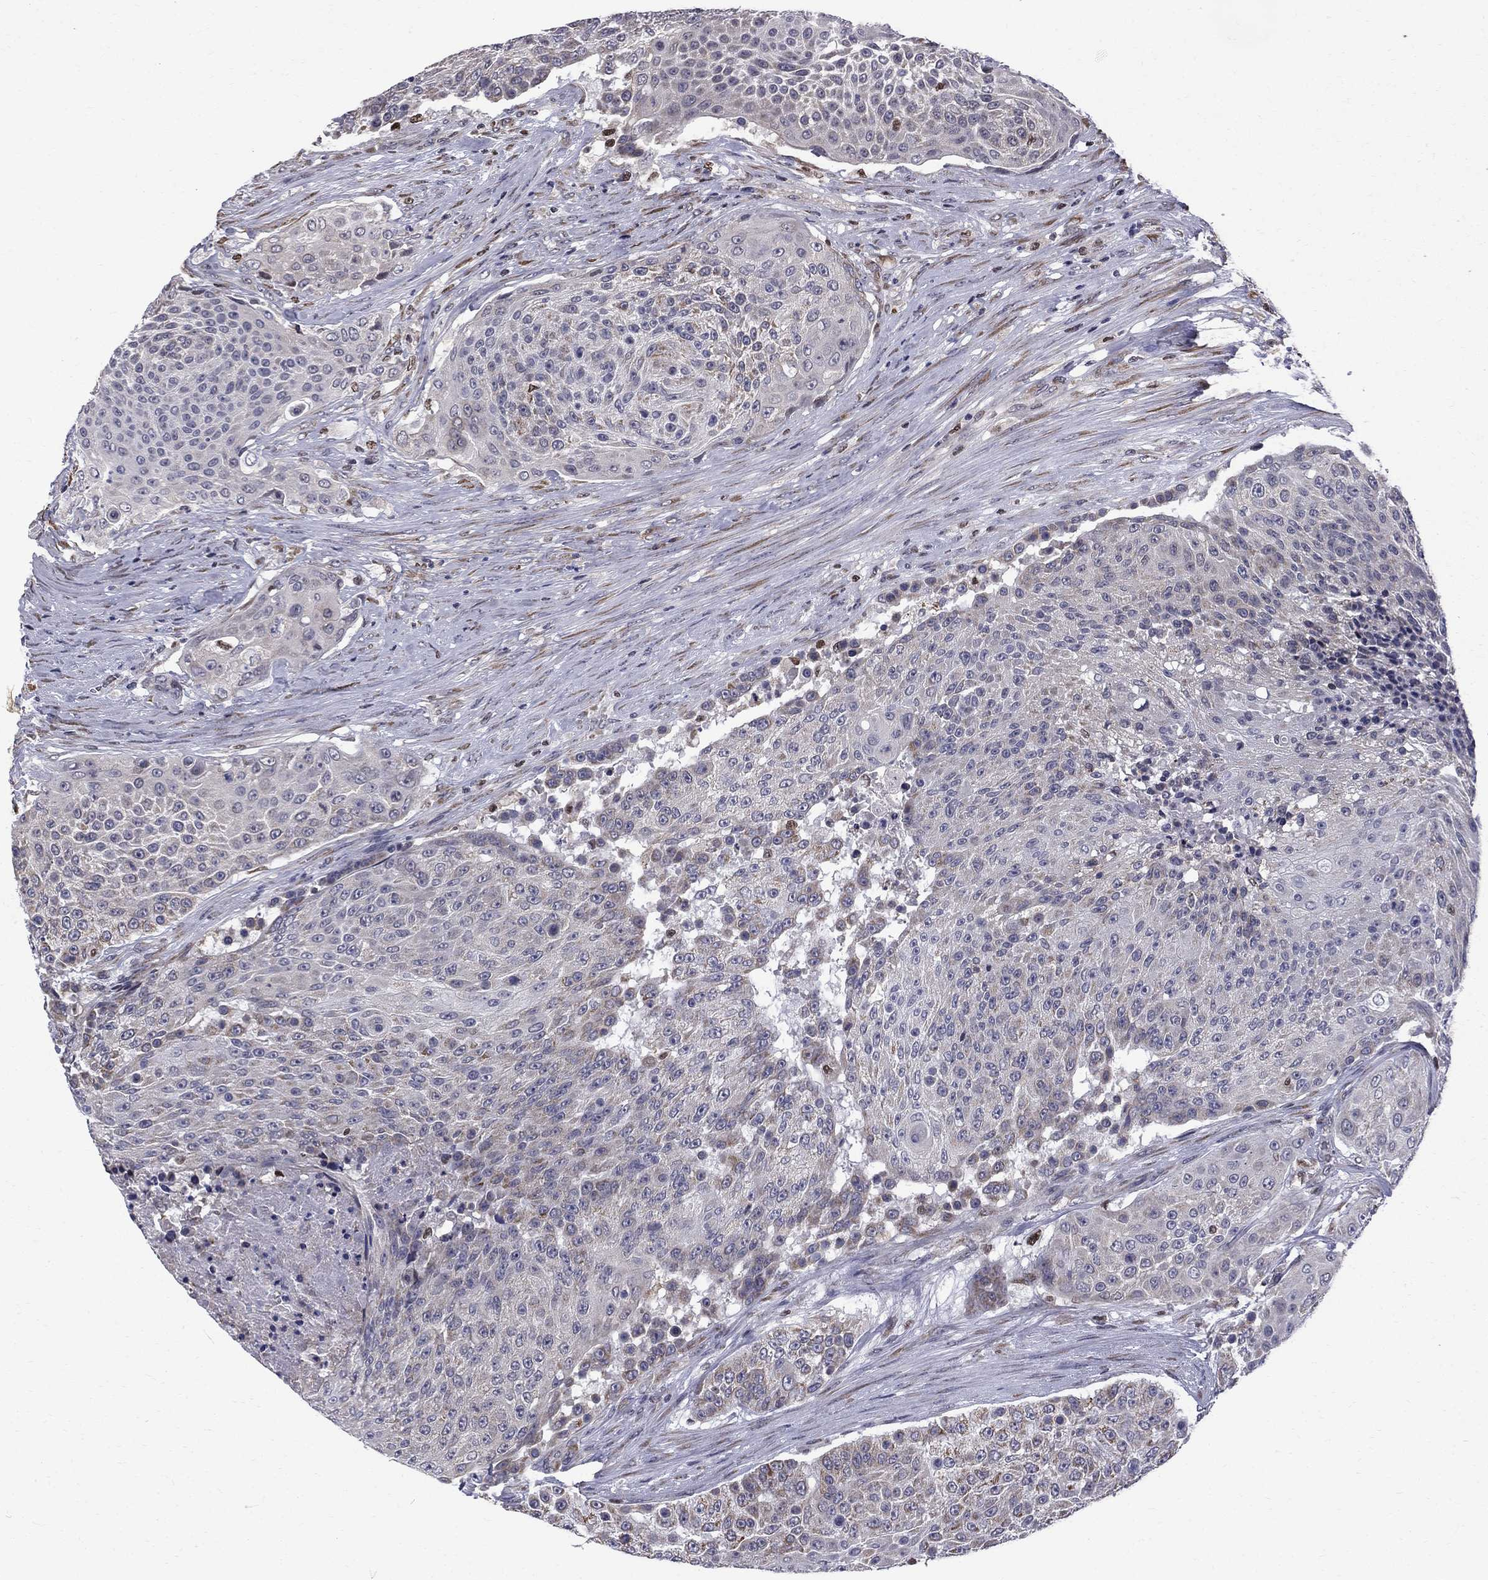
{"staining": {"intensity": "weak", "quantity": "<25%", "location": "cytoplasmic/membranous"}, "tissue": "urothelial cancer", "cell_type": "Tumor cells", "image_type": "cancer", "snomed": [{"axis": "morphology", "description": "Urothelial carcinoma, High grade"}, {"axis": "topography", "description": "Urinary bladder"}], "caption": "Protein analysis of high-grade urothelial carcinoma shows no significant expression in tumor cells.", "gene": "HSPB2", "patient": {"sex": "female", "age": 63}}